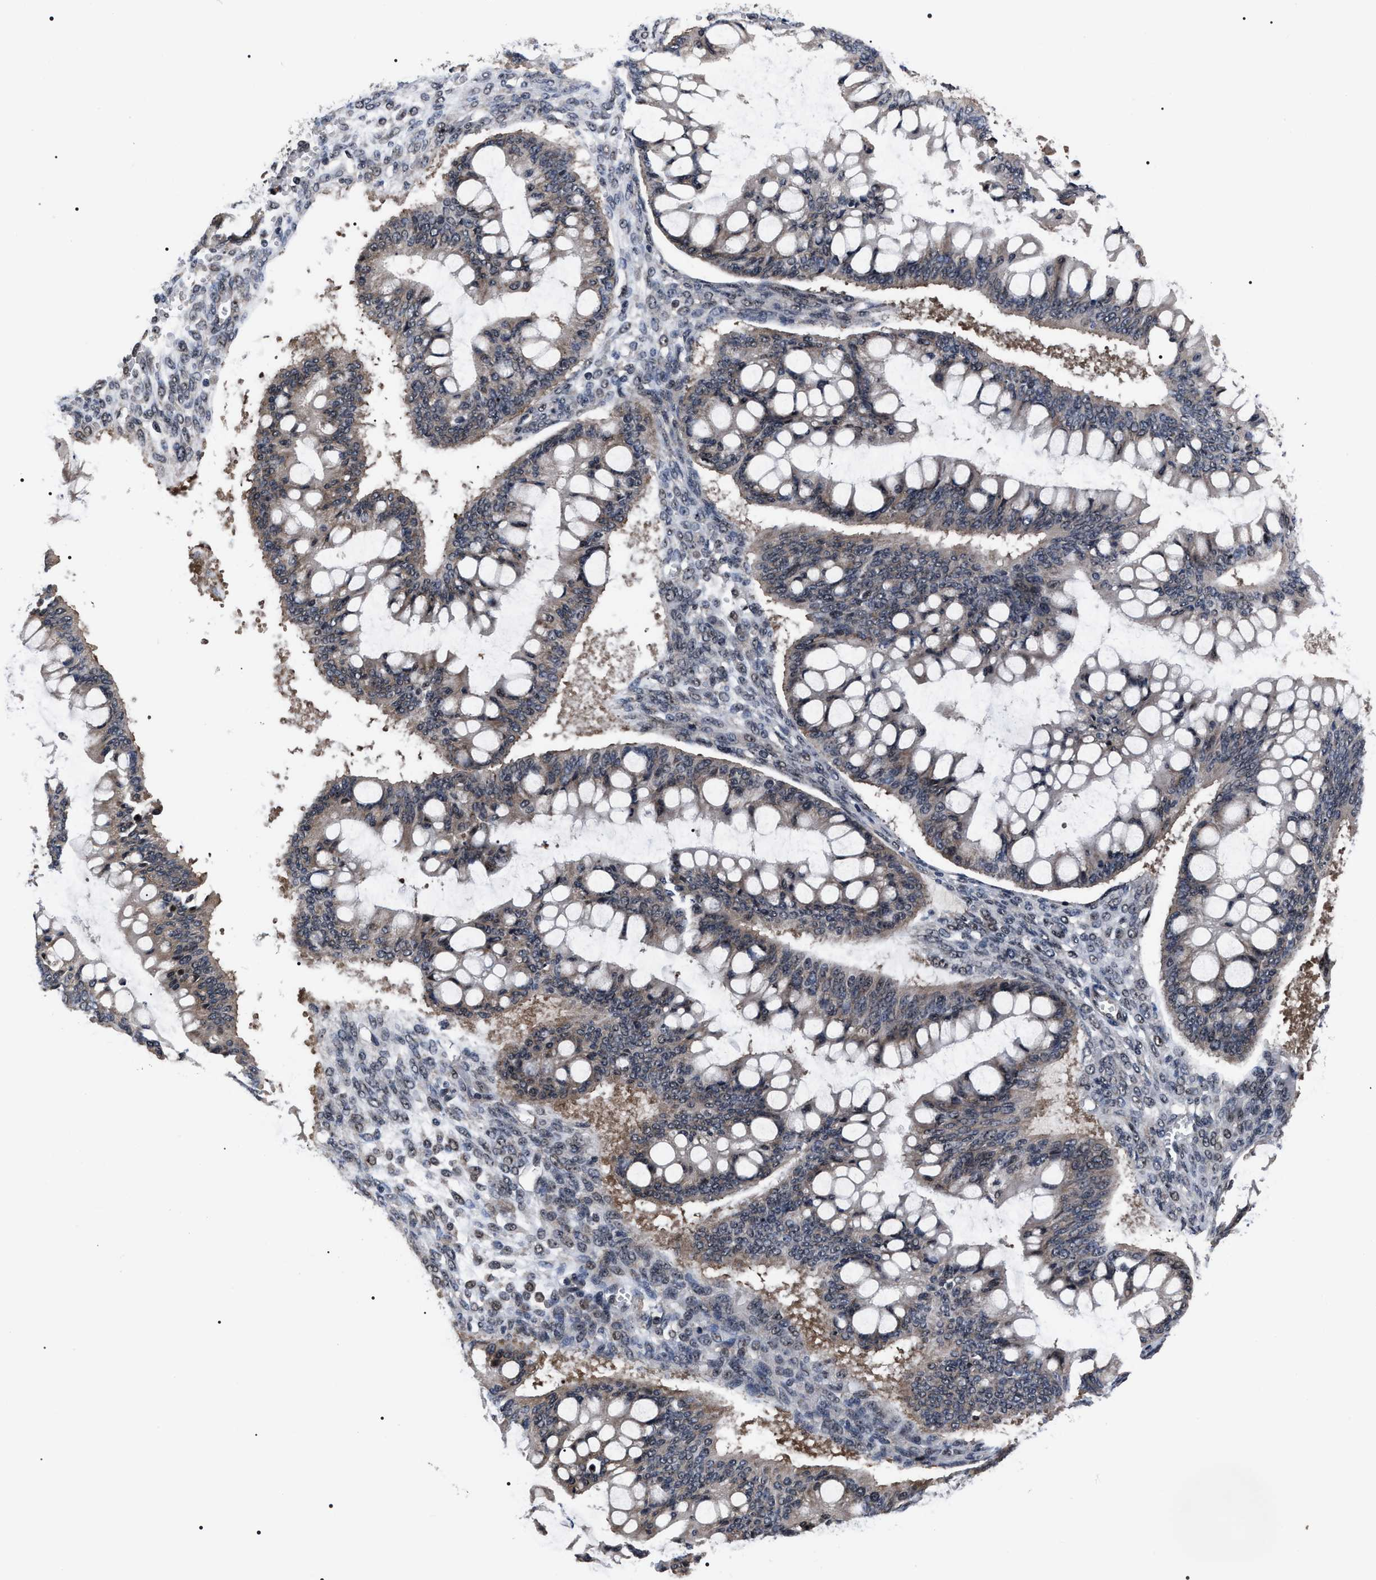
{"staining": {"intensity": "weak", "quantity": "25%-75%", "location": "cytoplasmic/membranous"}, "tissue": "ovarian cancer", "cell_type": "Tumor cells", "image_type": "cancer", "snomed": [{"axis": "morphology", "description": "Cystadenocarcinoma, mucinous, NOS"}, {"axis": "topography", "description": "Ovary"}], "caption": "Immunohistochemical staining of human ovarian cancer (mucinous cystadenocarcinoma) displays weak cytoplasmic/membranous protein staining in approximately 25%-75% of tumor cells.", "gene": "CSNK2A1", "patient": {"sex": "female", "age": 73}}